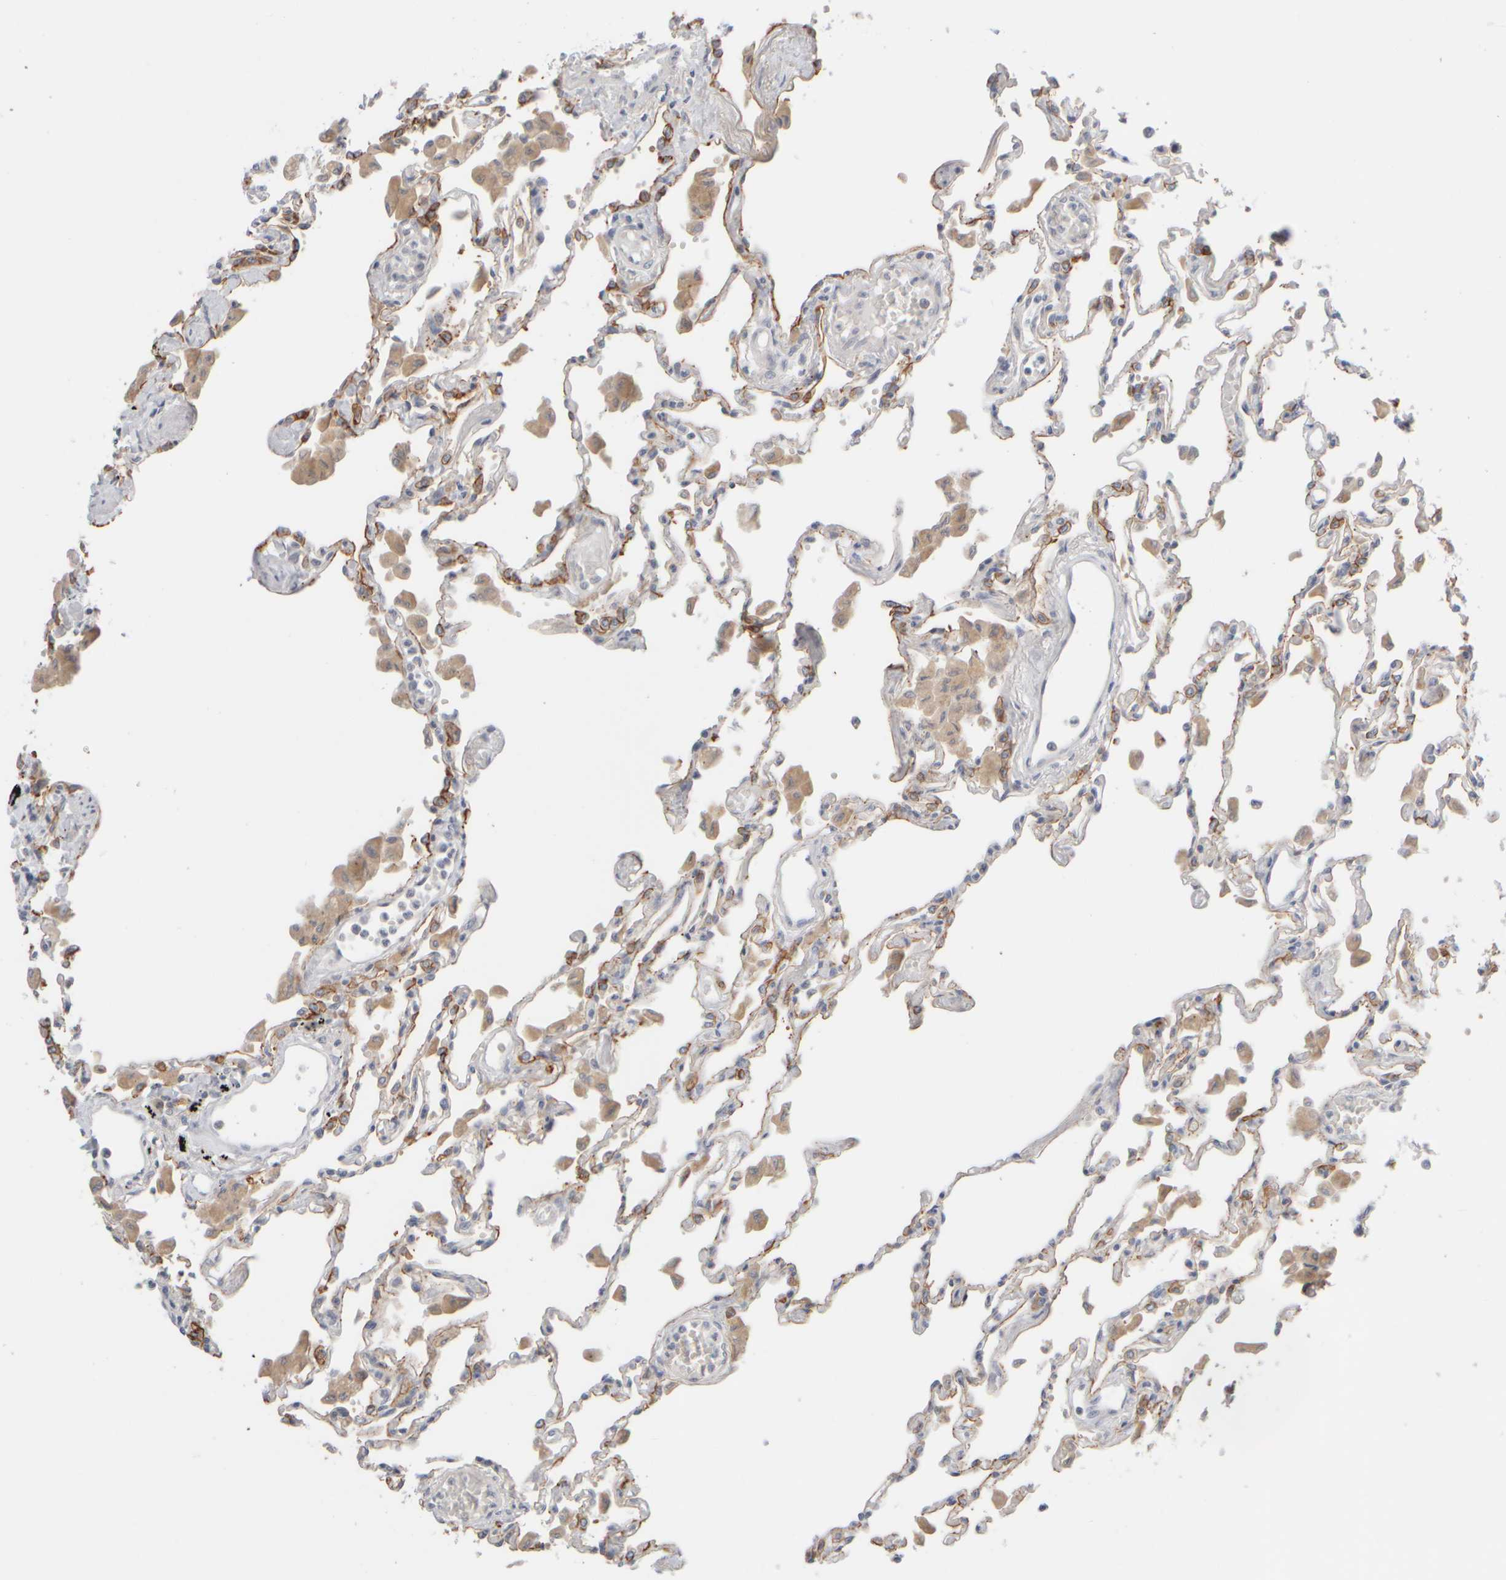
{"staining": {"intensity": "moderate", "quantity": "<25%", "location": "cytoplasmic/membranous"}, "tissue": "lung", "cell_type": "Alveolar cells", "image_type": "normal", "snomed": [{"axis": "morphology", "description": "Normal tissue, NOS"}, {"axis": "topography", "description": "Bronchus"}, {"axis": "topography", "description": "Lung"}], "caption": "Immunohistochemistry image of unremarkable human lung stained for a protein (brown), which reveals low levels of moderate cytoplasmic/membranous expression in approximately <25% of alveolar cells.", "gene": "GOPC", "patient": {"sex": "female", "age": 49}}